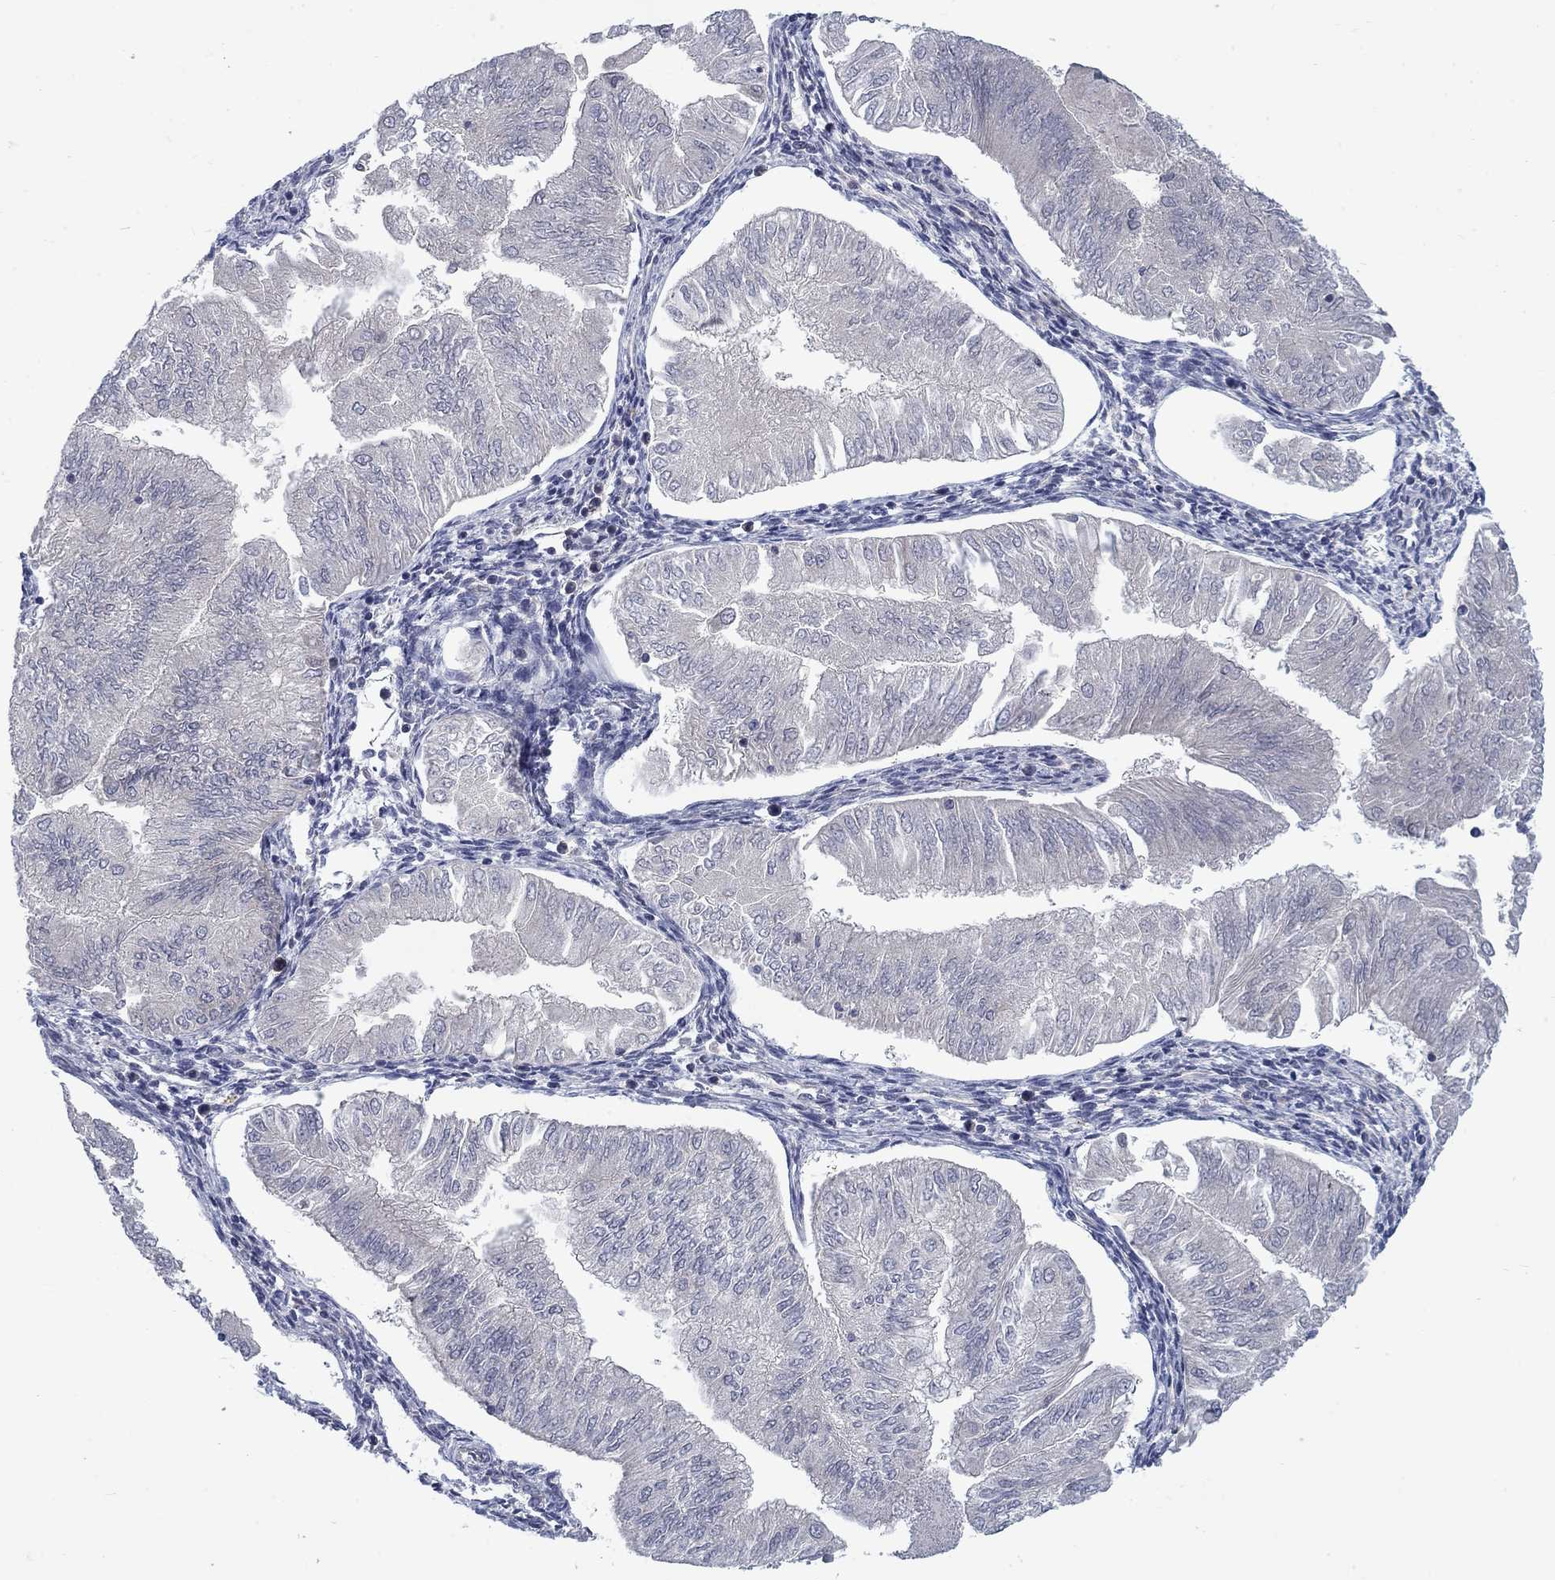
{"staining": {"intensity": "negative", "quantity": "none", "location": "none"}, "tissue": "endometrial cancer", "cell_type": "Tumor cells", "image_type": "cancer", "snomed": [{"axis": "morphology", "description": "Adenocarcinoma, NOS"}, {"axis": "topography", "description": "Endometrium"}], "caption": "An image of human endometrial cancer (adenocarcinoma) is negative for staining in tumor cells.", "gene": "KIF15", "patient": {"sex": "female", "age": 53}}